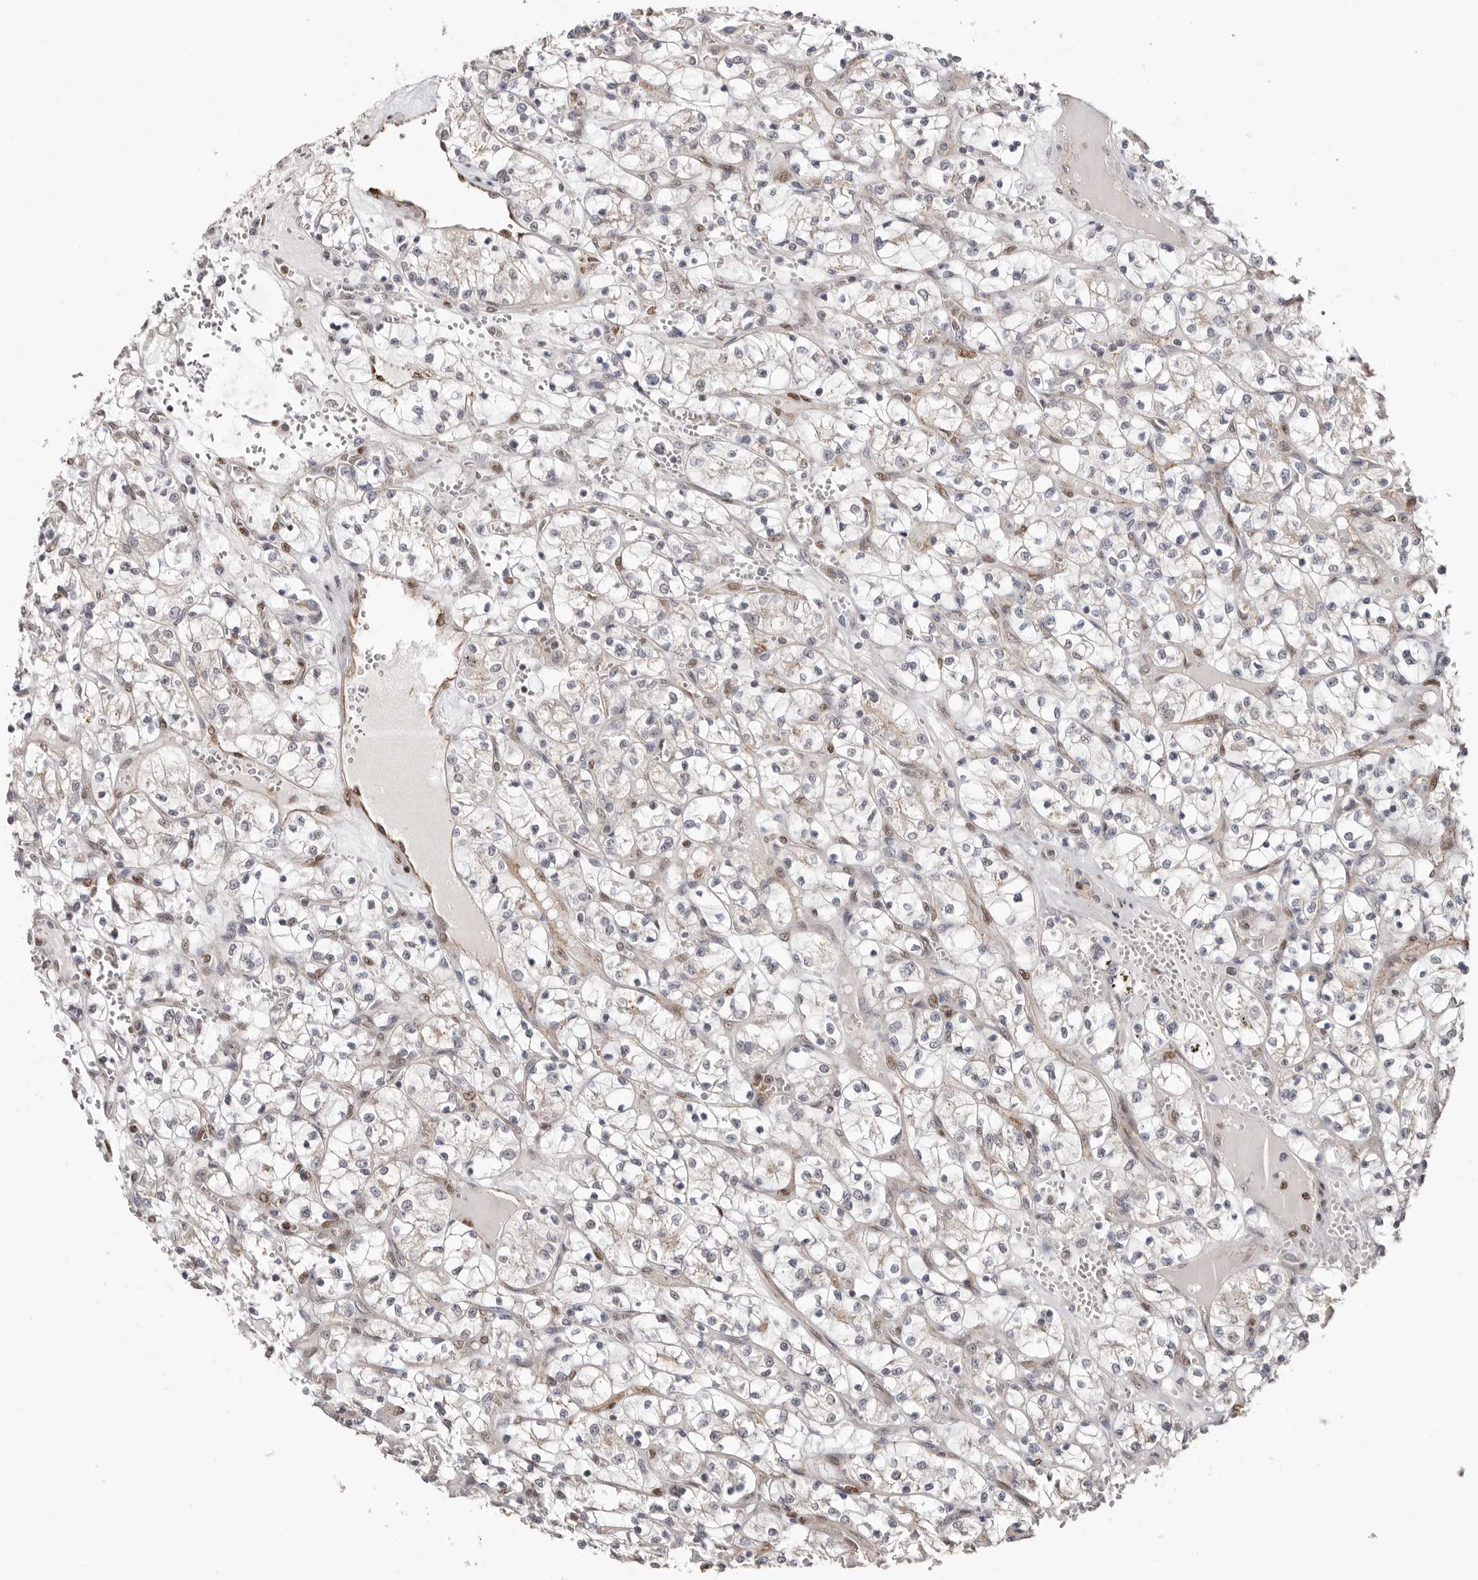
{"staining": {"intensity": "negative", "quantity": "none", "location": "none"}, "tissue": "renal cancer", "cell_type": "Tumor cells", "image_type": "cancer", "snomed": [{"axis": "morphology", "description": "Adenocarcinoma, NOS"}, {"axis": "topography", "description": "Kidney"}], "caption": "DAB immunohistochemical staining of human adenocarcinoma (renal) exhibits no significant expression in tumor cells.", "gene": "SMAD7", "patient": {"sex": "female", "age": 69}}